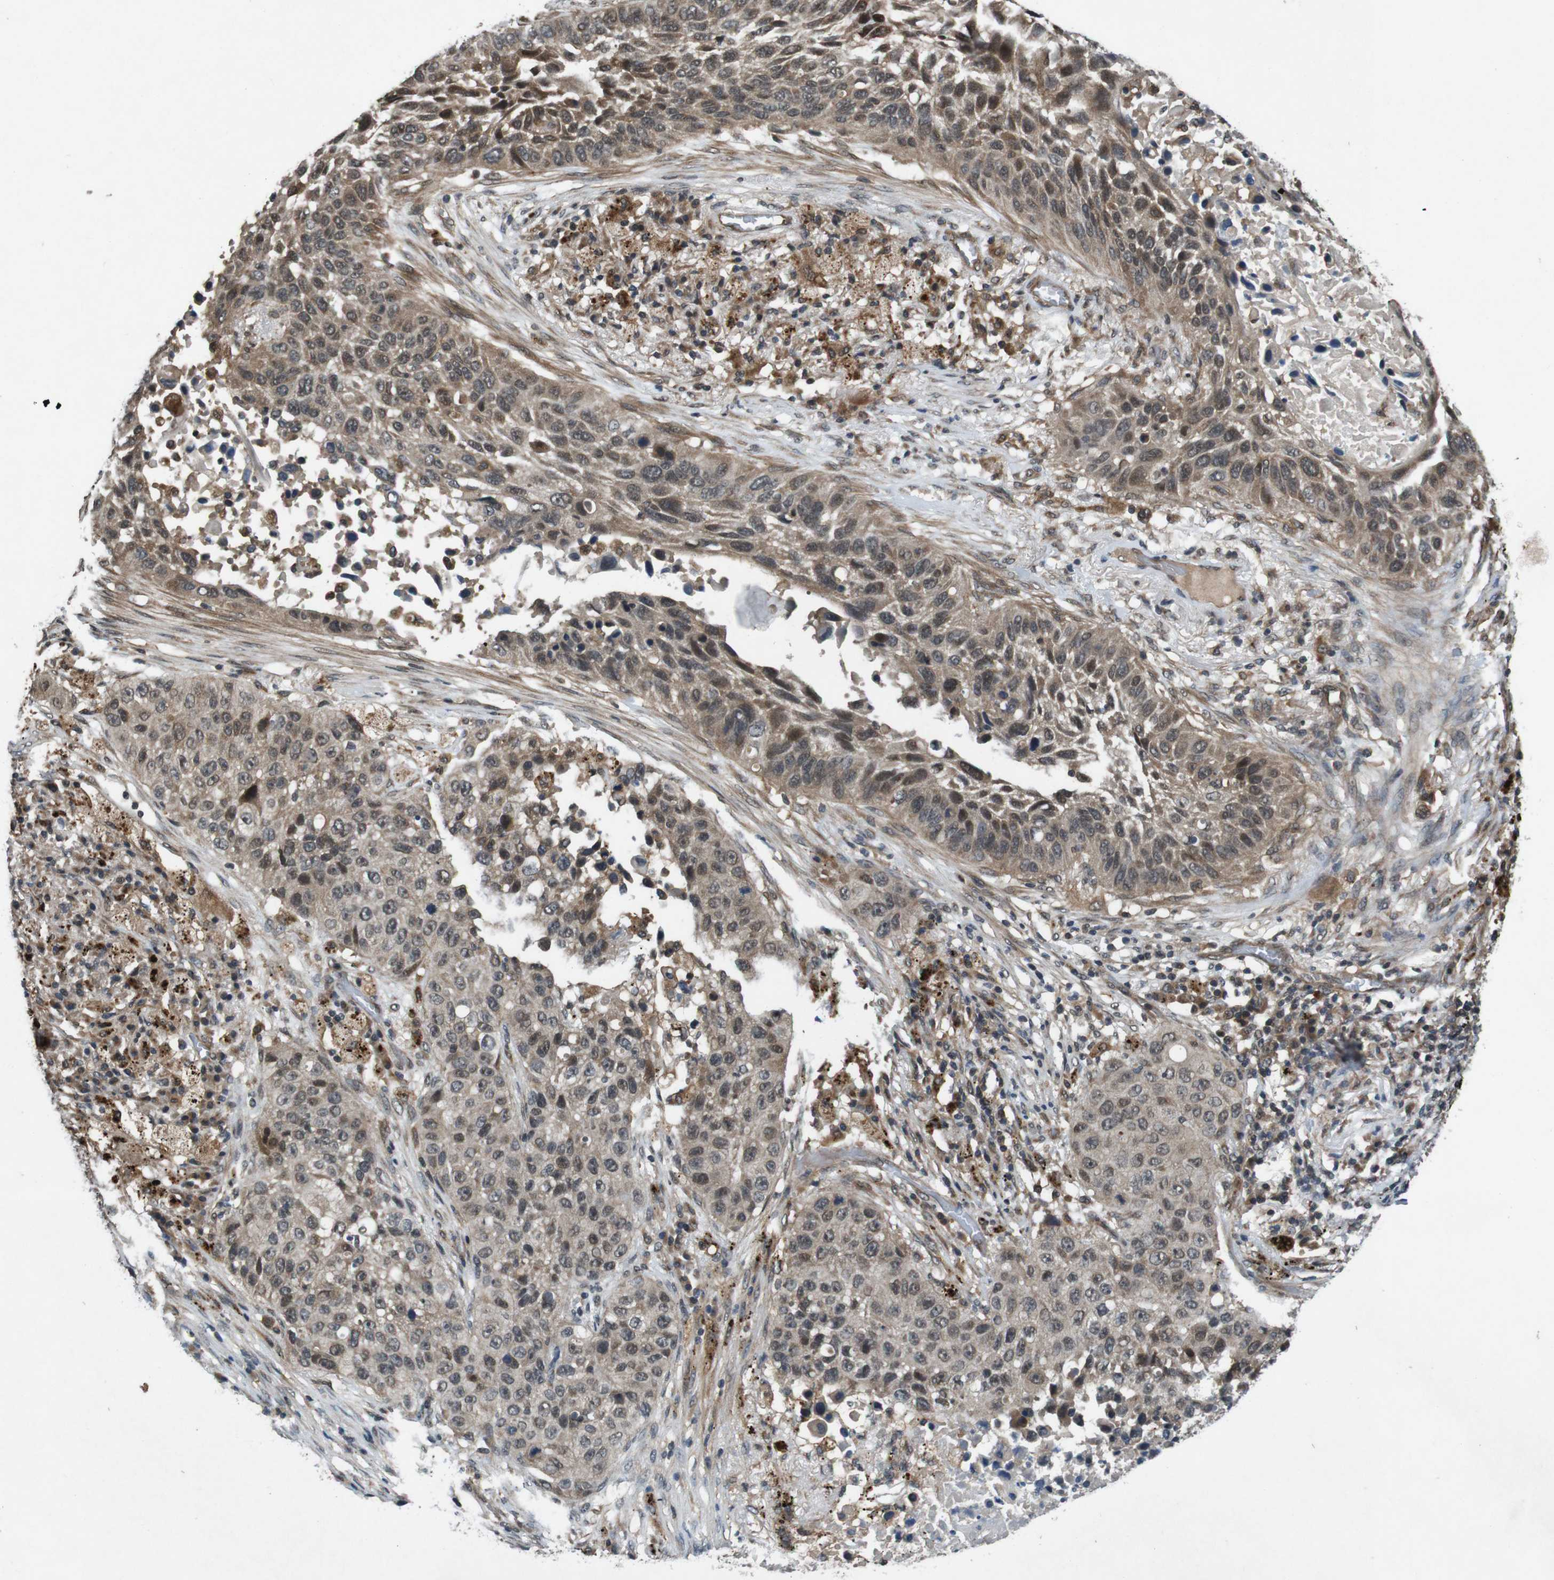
{"staining": {"intensity": "moderate", "quantity": ">75%", "location": "cytoplasmic/membranous,nuclear"}, "tissue": "lung cancer", "cell_type": "Tumor cells", "image_type": "cancer", "snomed": [{"axis": "morphology", "description": "Squamous cell carcinoma, NOS"}, {"axis": "topography", "description": "Lung"}], "caption": "Human lung cancer stained for a protein (brown) shows moderate cytoplasmic/membranous and nuclear positive expression in approximately >75% of tumor cells.", "gene": "SOCS1", "patient": {"sex": "male", "age": 57}}